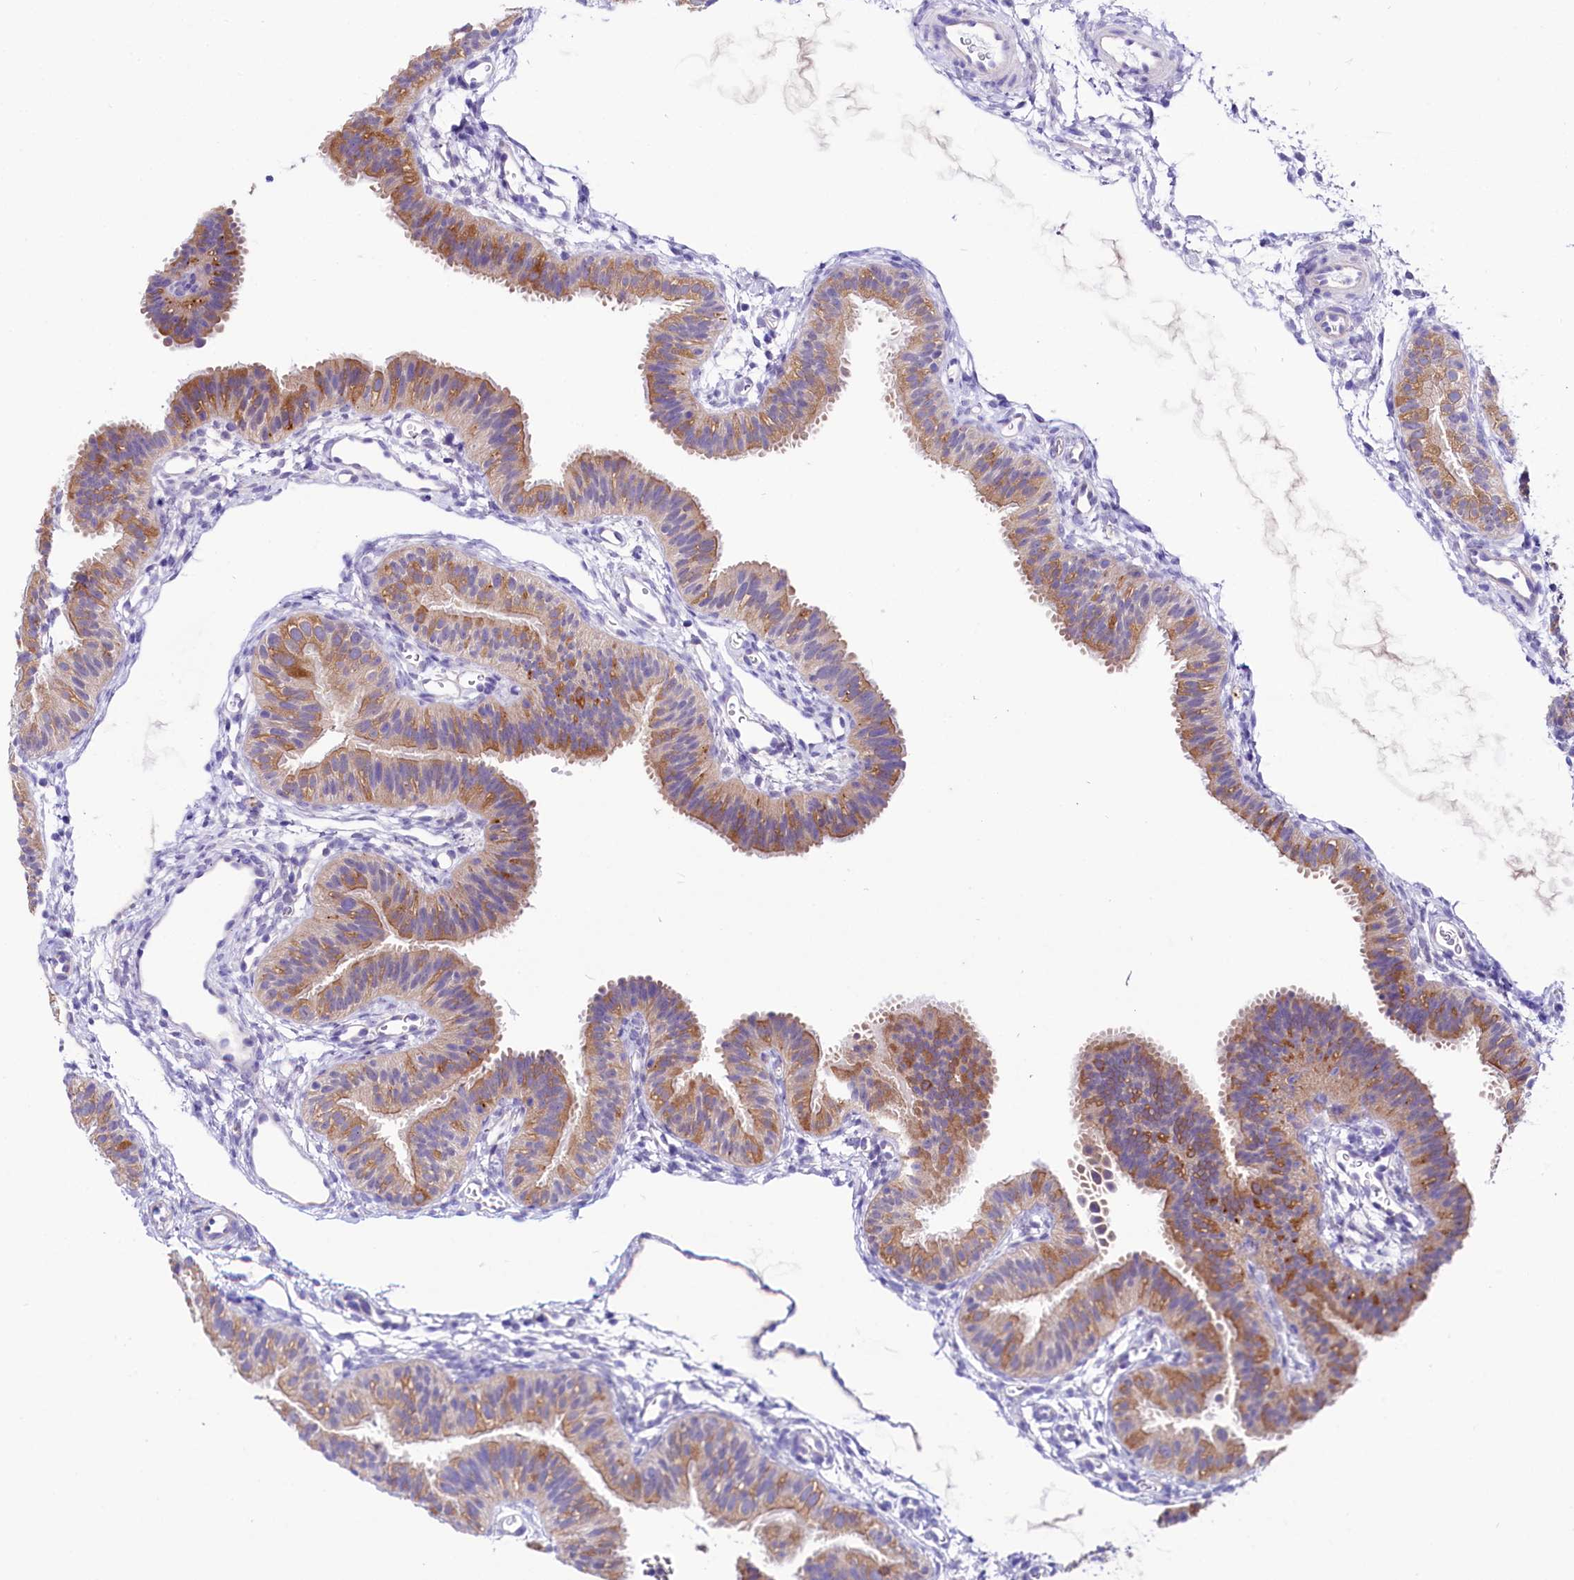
{"staining": {"intensity": "moderate", "quantity": "25%-75%", "location": "cytoplasmic/membranous"}, "tissue": "fallopian tube", "cell_type": "Glandular cells", "image_type": "normal", "snomed": [{"axis": "morphology", "description": "Normal tissue, NOS"}, {"axis": "topography", "description": "Fallopian tube"}], "caption": "Human fallopian tube stained with a brown dye shows moderate cytoplasmic/membranous positive staining in about 25%-75% of glandular cells.", "gene": "ABHD5", "patient": {"sex": "female", "age": 35}}